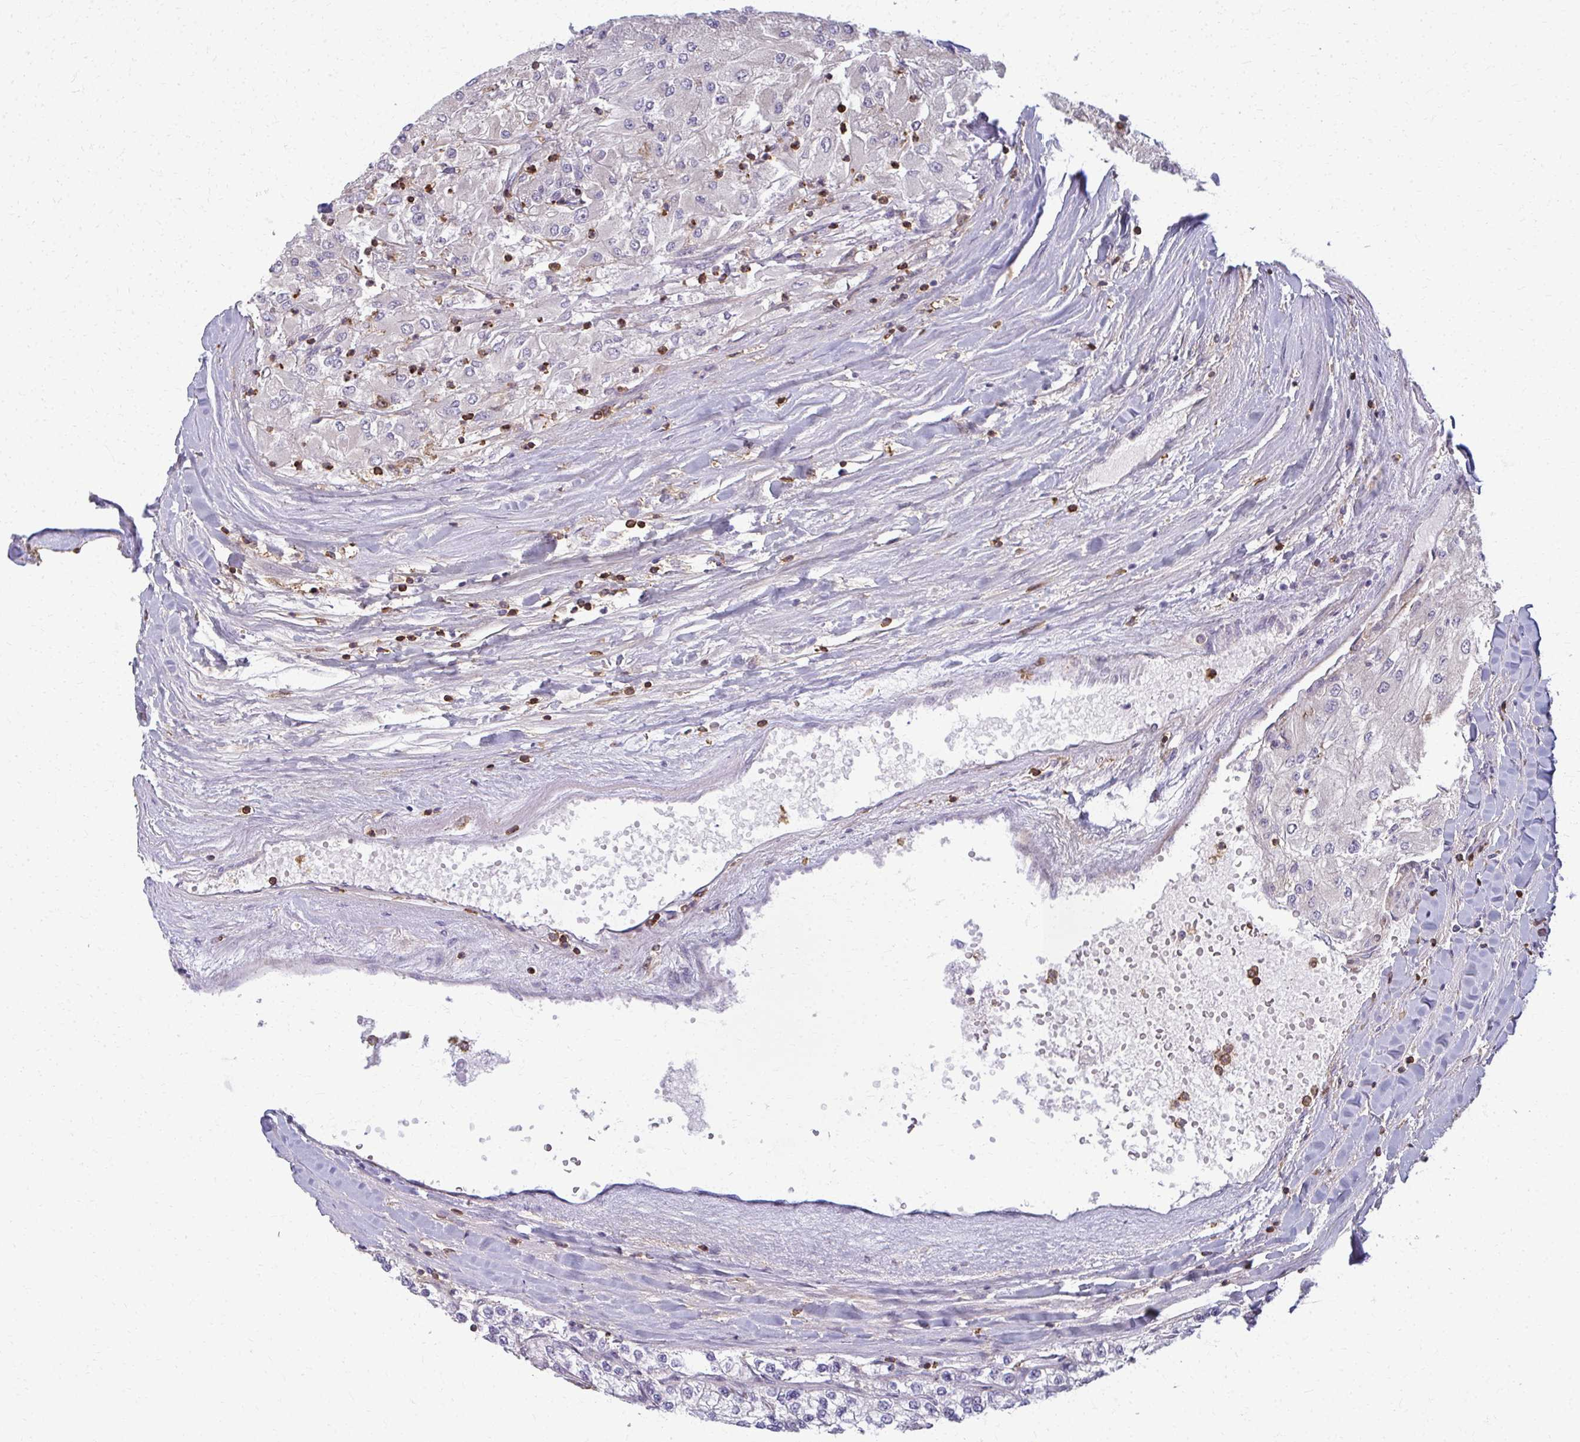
{"staining": {"intensity": "negative", "quantity": "none", "location": "none"}, "tissue": "renal cancer", "cell_type": "Tumor cells", "image_type": "cancer", "snomed": [{"axis": "morphology", "description": "Adenocarcinoma, NOS"}, {"axis": "topography", "description": "Kidney"}], "caption": "Tumor cells are negative for brown protein staining in renal adenocarcinoma.", "gene": "AP5M1", "patient": {"sex": "male", "age": 80}}